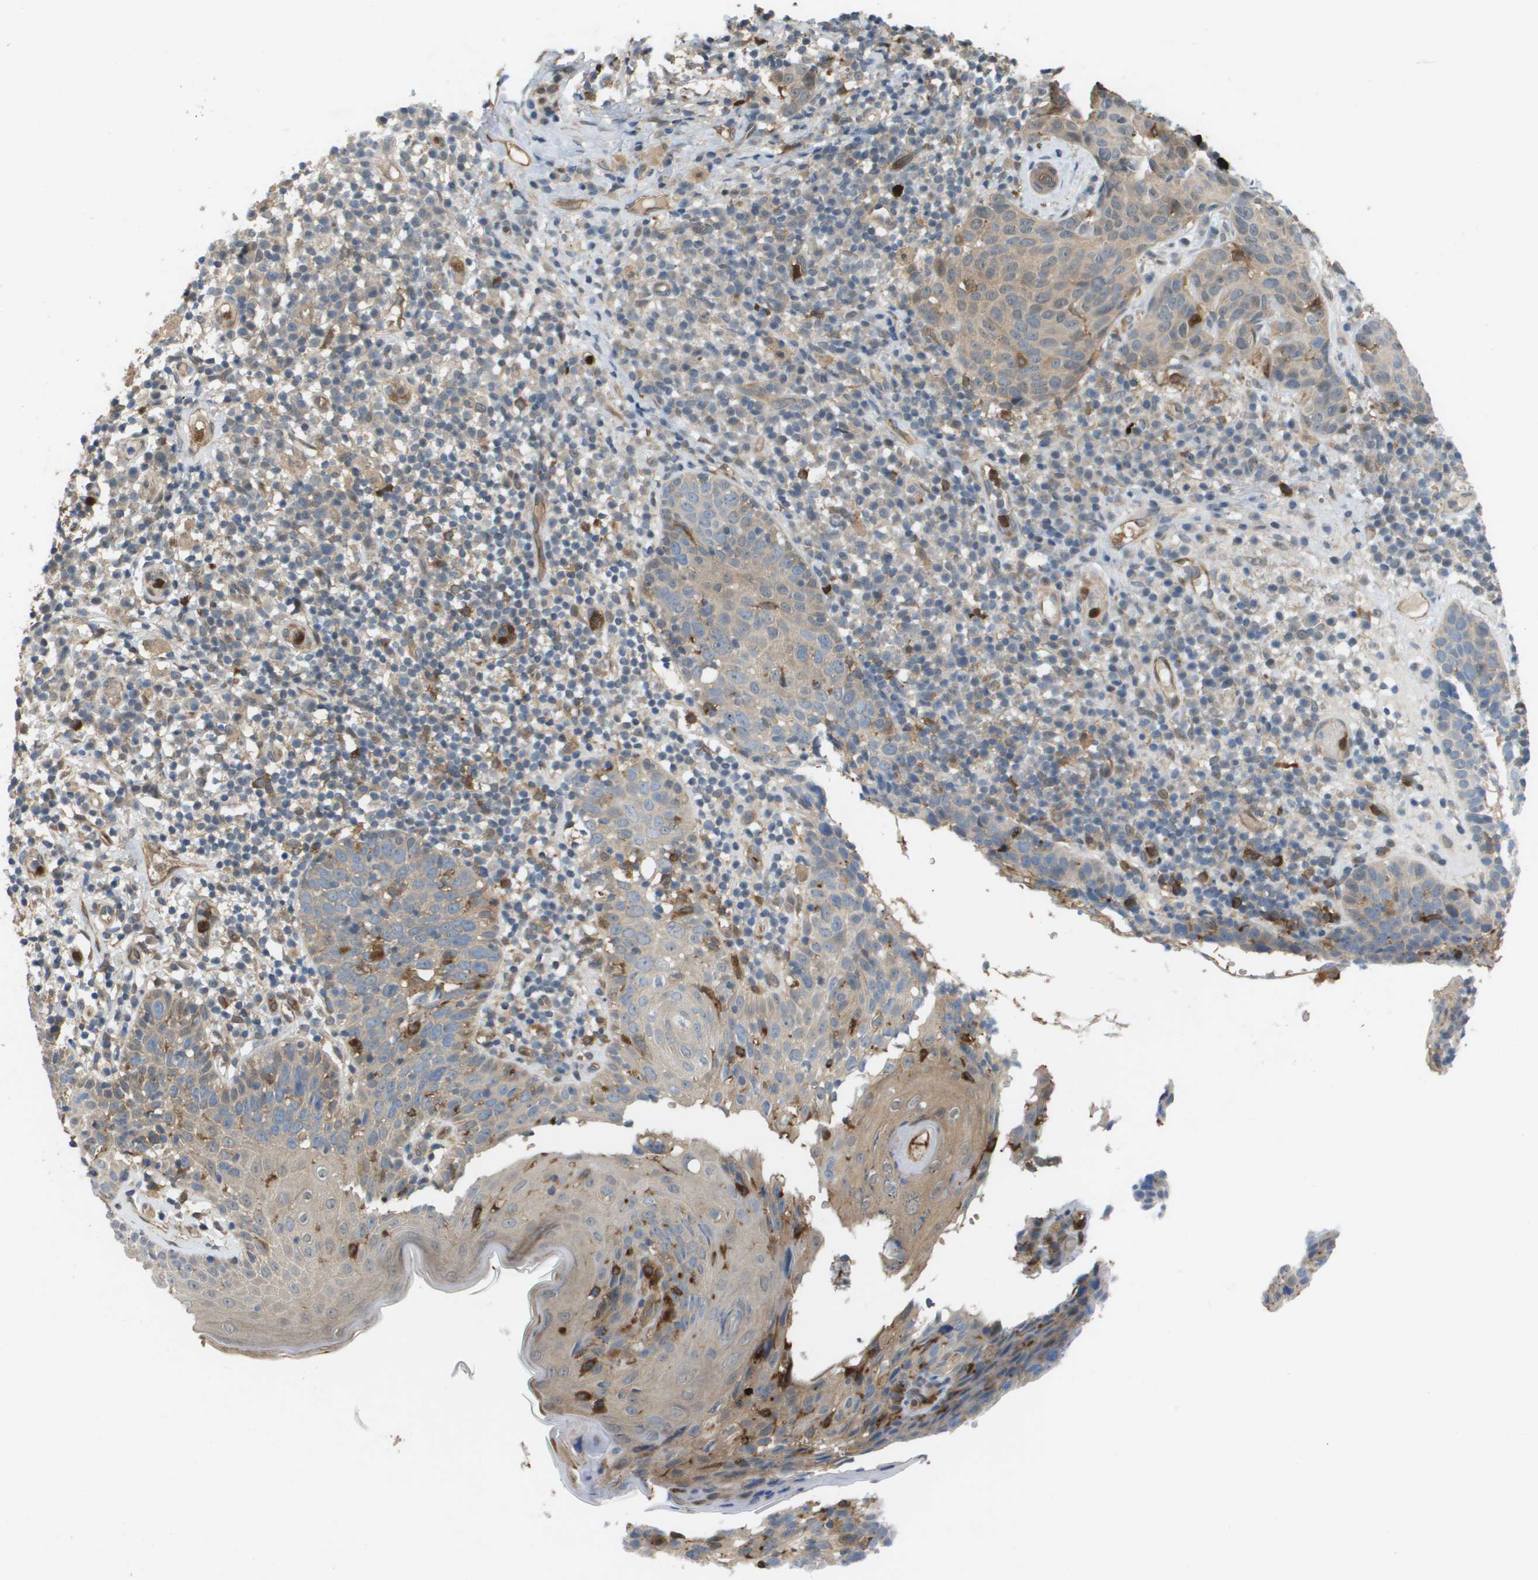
{"staining": {"intensity": "negative", "quantity": "none", "location": "none"}, "tissue": "skin cancer", "cell_type": "Tumor cells", "image_type": "cancer", "snomed": [{"axis": "morphology", "description": "Squamous cell carcinoma in situ, NOS"}, {"axis": "morphology", "description": "Squamous cell carcinoma, NOS"}, {"axis": "topography", "description": "Skin"}], "caption": "The immunohistochemistry (IHC) micrograph has no significant positivity in tumor cells of skin squamous cell carcinoma in situ tissue. Nuclei are stained in blue.", "gene": "PALD1", "patient": {"sex": "male", "age": 93}}